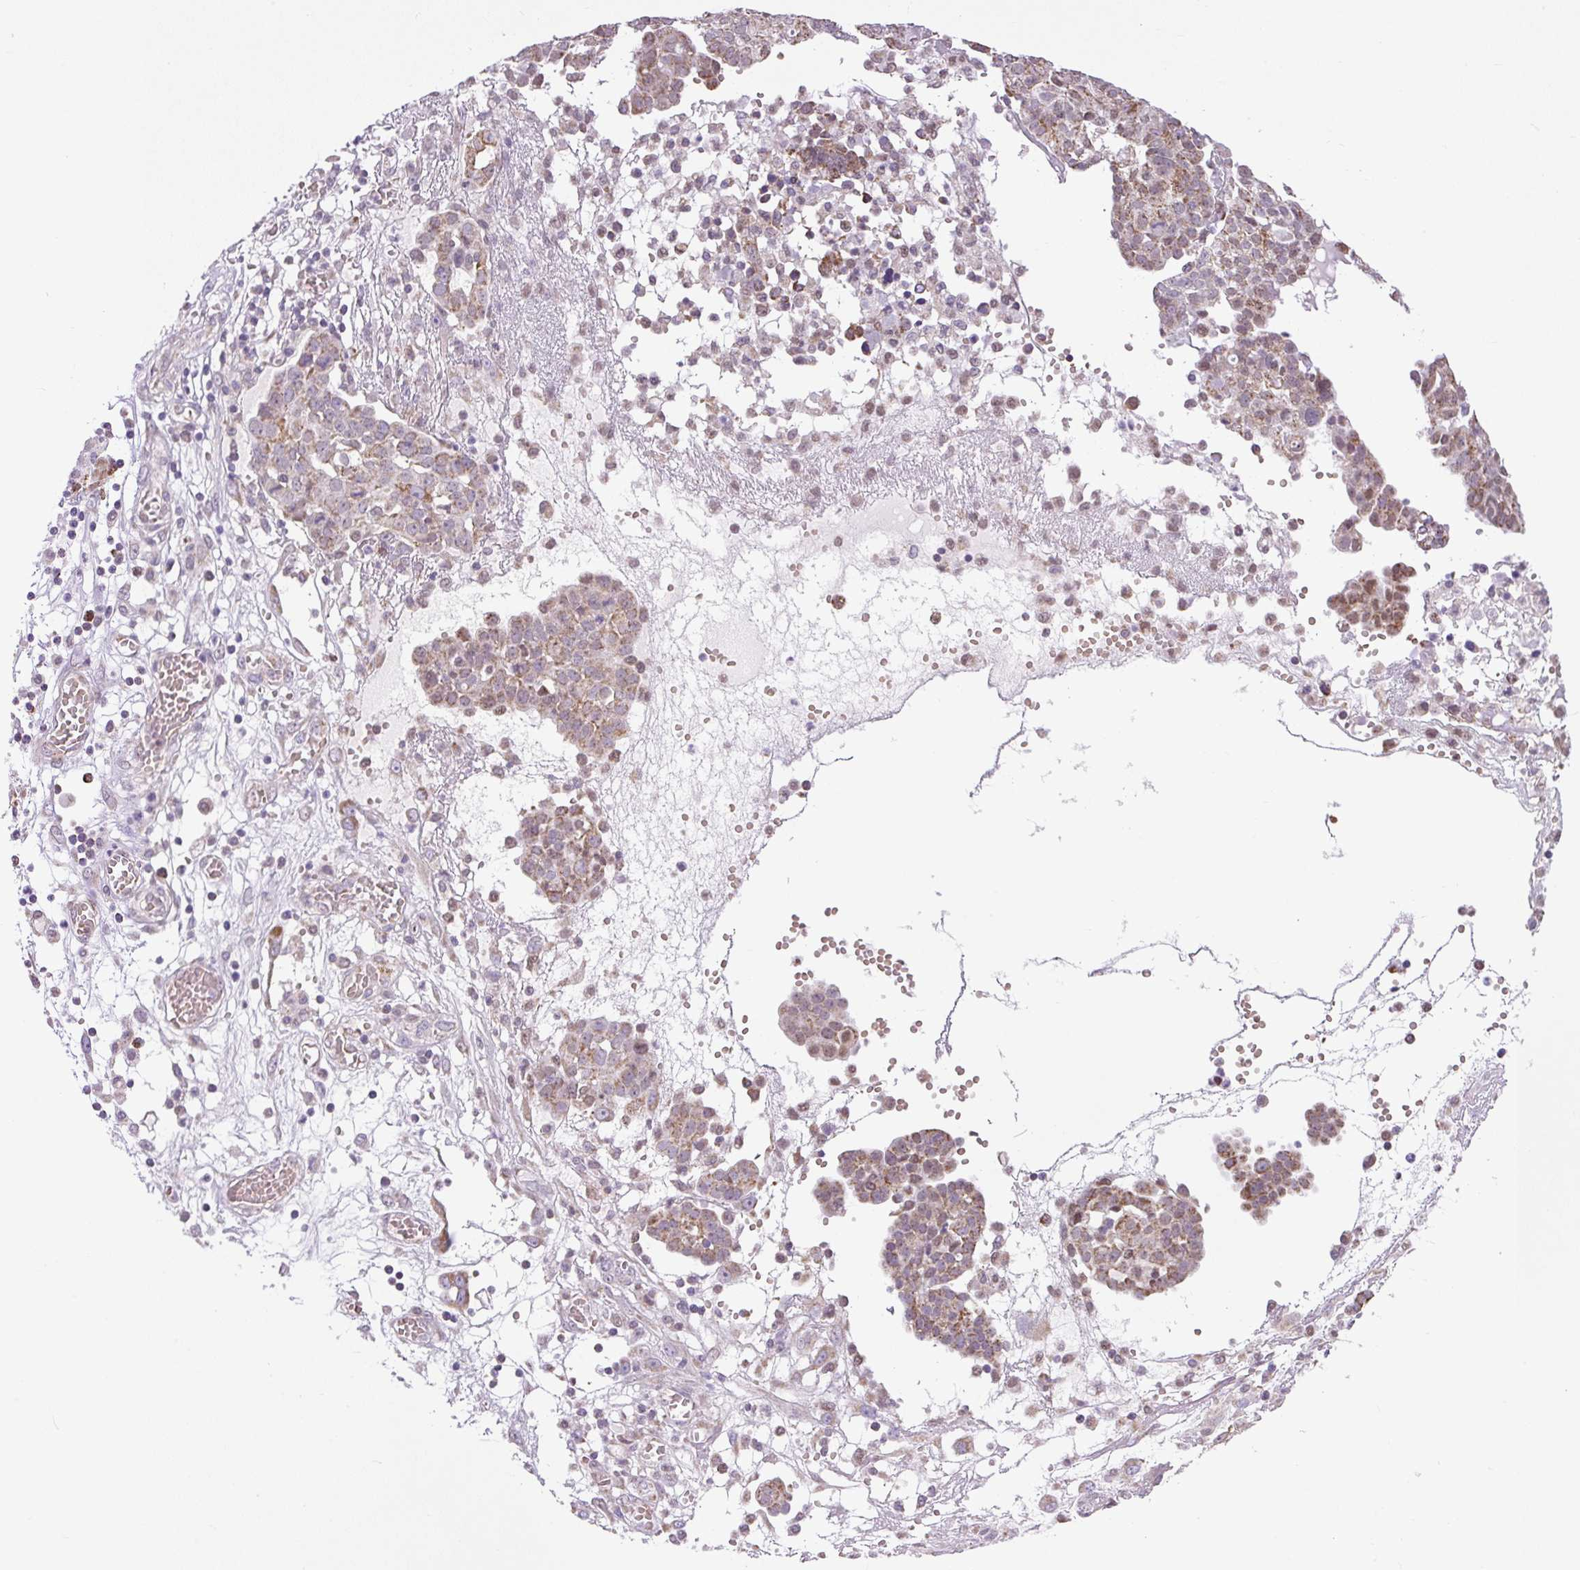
{"staining": {"intensity": "moderate", "quantity": "25%-75%", "location": "cytoplasmic/membranous,nuclear"}, "tissue": "ovarian cancer", "cell_type": "Tumor cells", "image_type": "cancer", "snomed": [{"axis": "morphology", "description": "Cystadenocarcinoma, serous, NOS"}, {"axis": "topography", "description": "Soft tissue"}, {"axis": "topography", "description": "Ovary"}], "caption": "Human serous cystadenocarcinoma (ovarian) stained for a protein (brown) exhibits moderate cytoplasmic/membranous and nuclear positive expression in about 25%-75% of tumor cells.", "gene": "SCO2", "patient": {"sex": "female", "age": 57}}